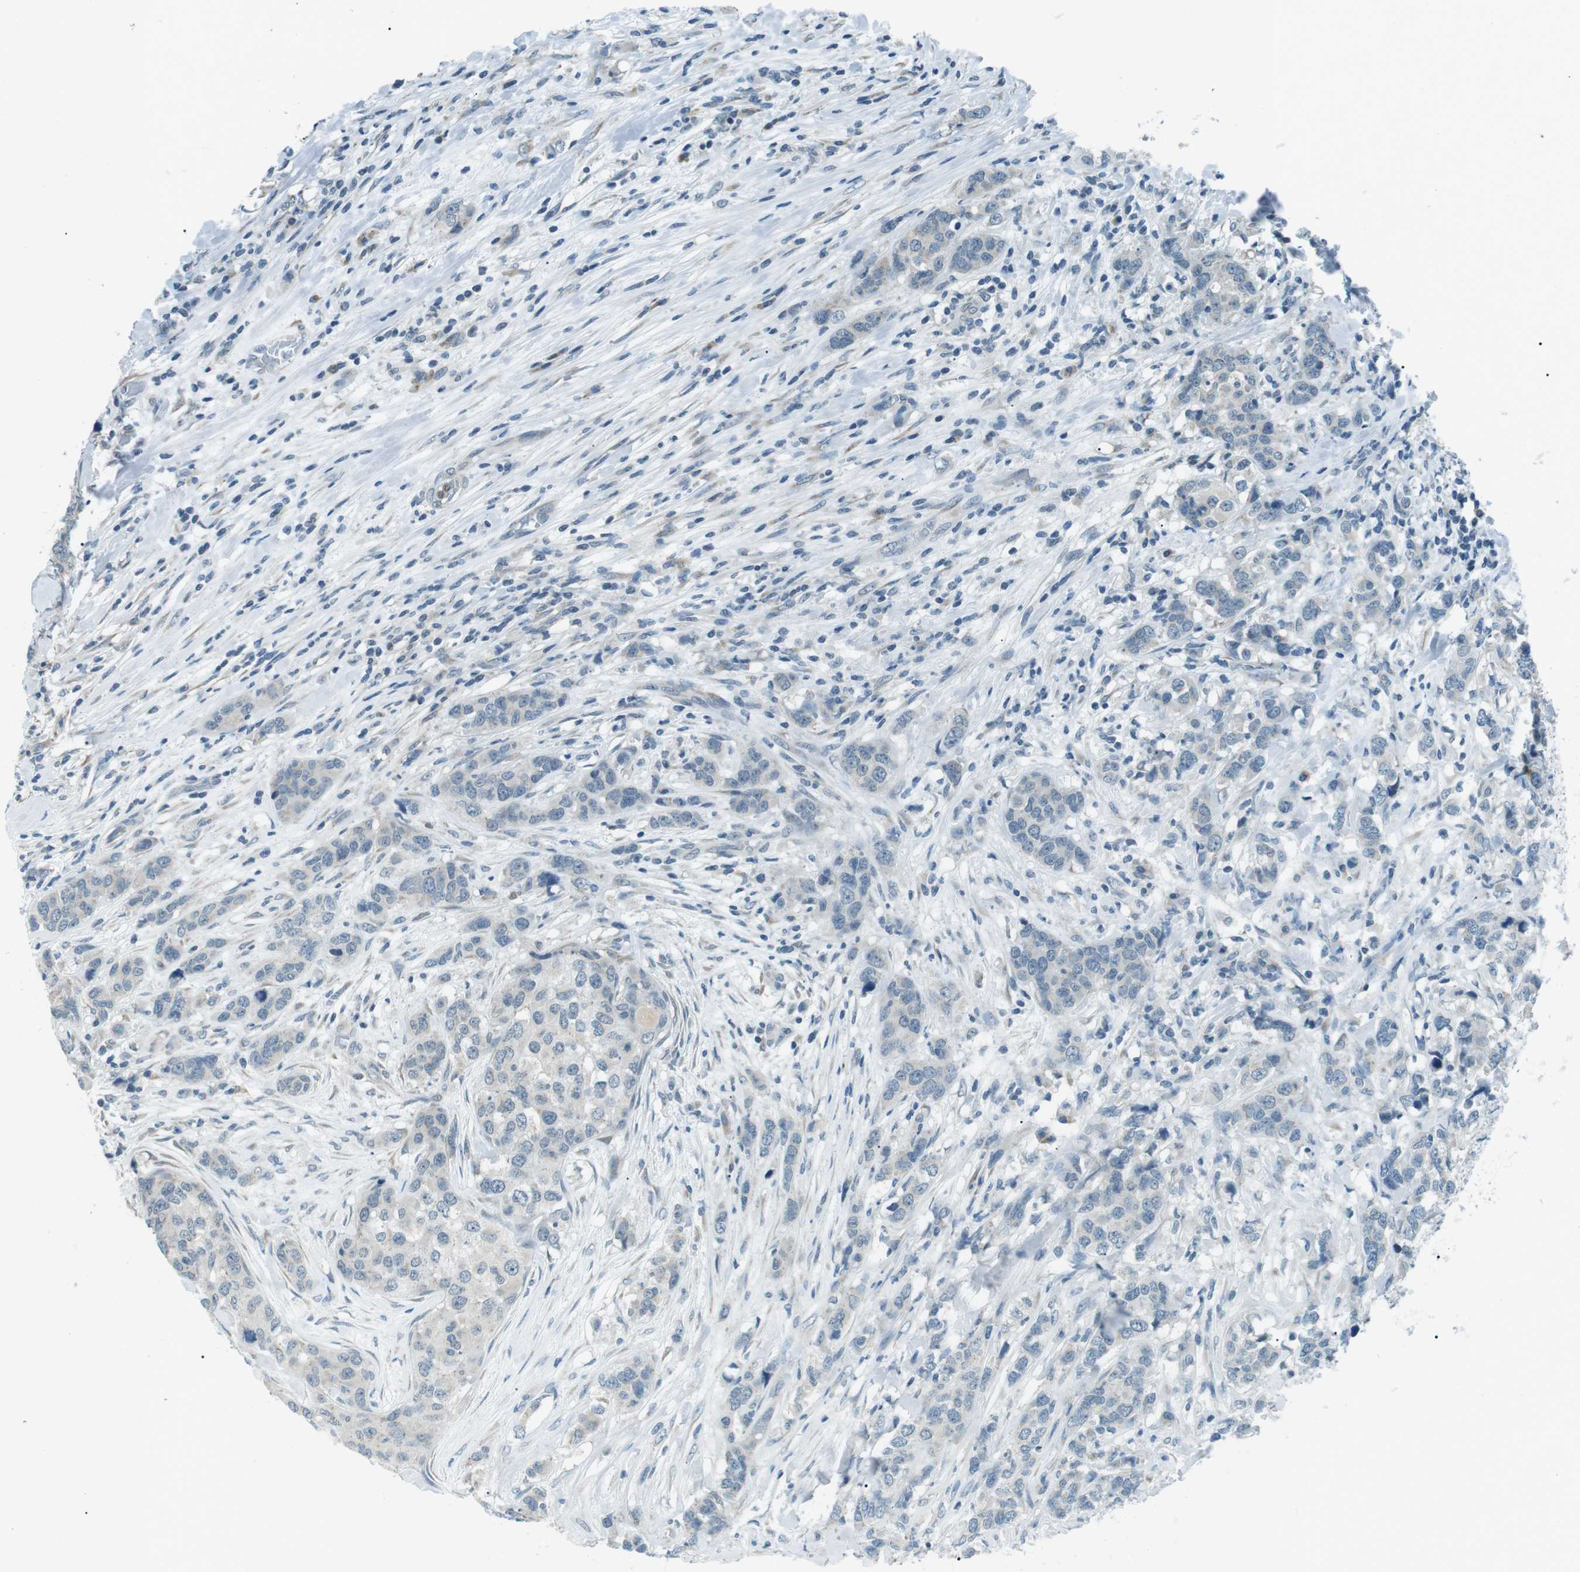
{"staining": {"intensity": "negative", "quantity": "none", "location": "none"}, "tissue": "breast cancer", "cell_type": "Tumor cells", "image_type": "cancer", "snomed": [{"axis": "morphology", "description": "Lobular carcinoma"}, {"axis": "topography", "description": "Breast"}], "caption": "High power microscopy micrograph of an immunohistochemistry (IHC) image of breast cancer (lobular carcinoma), revealing no significant staining in tumor cells. (DAB (3,3'-diaminobenzidine) IHC with hematoxylin counter stain).", "gene": "SERPINB2", "patient": {"sex": "female", "age": 59}}